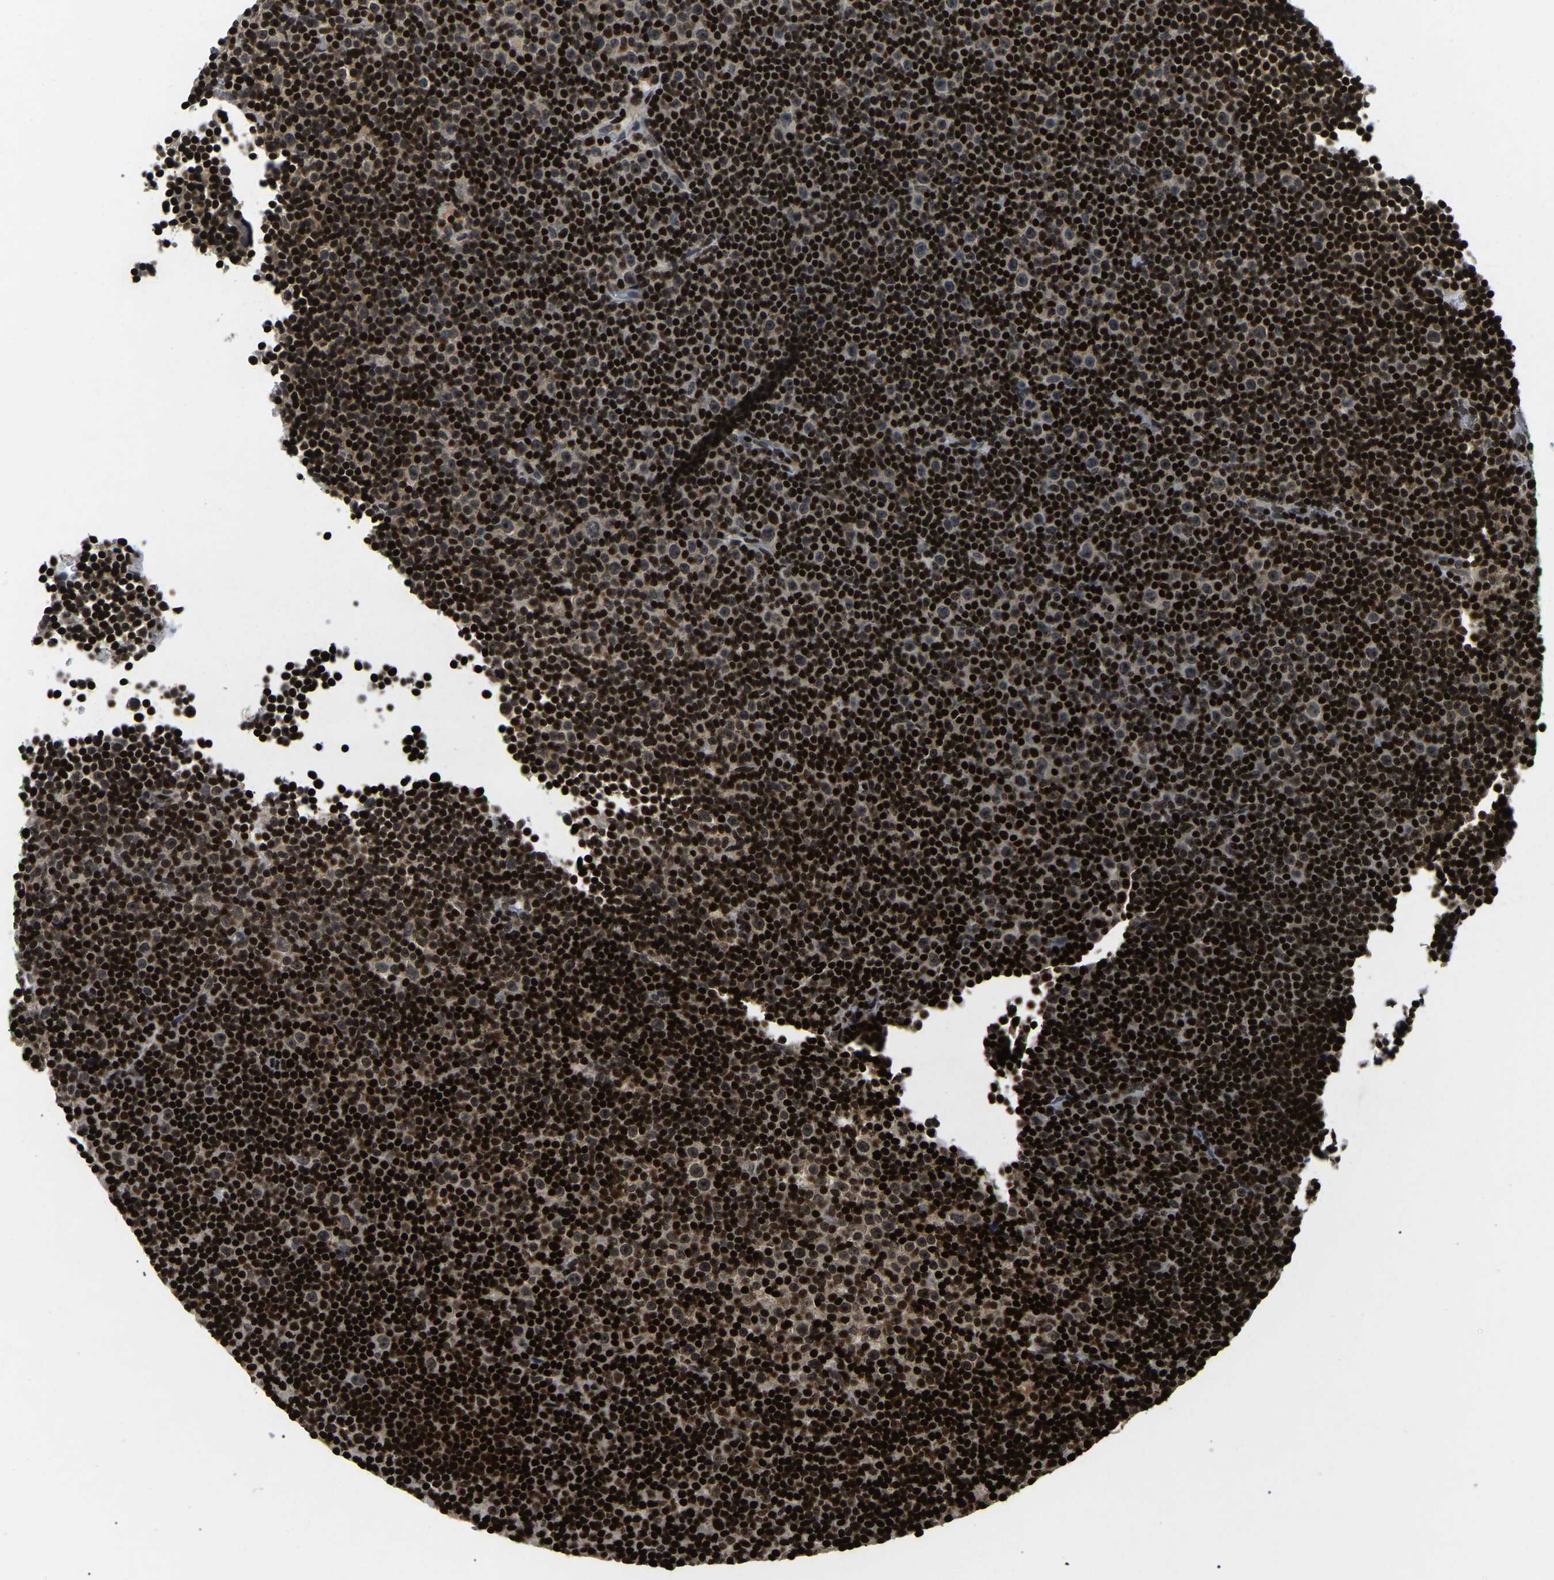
{"staining": {"intensity": "strong", "quantity": ">75%", "location": "nuclear"}, "tissue": "lymphoma", "cell_type": "Tumor cells", "image_type": "cancer", "snomed": [{"axis": "morphology", "description": "Malignant lymphoma, non-Hodgkin's type, Low grade"}, {"axis": "topography", "description": "Lymph node"}], "caption": "Protein positivity by IHC shows strong nuclear positivity in about >75% of tumor cells in lymphoma.", "gene": "LRRC61", "patient": {"sex": "female", "age": 67}}